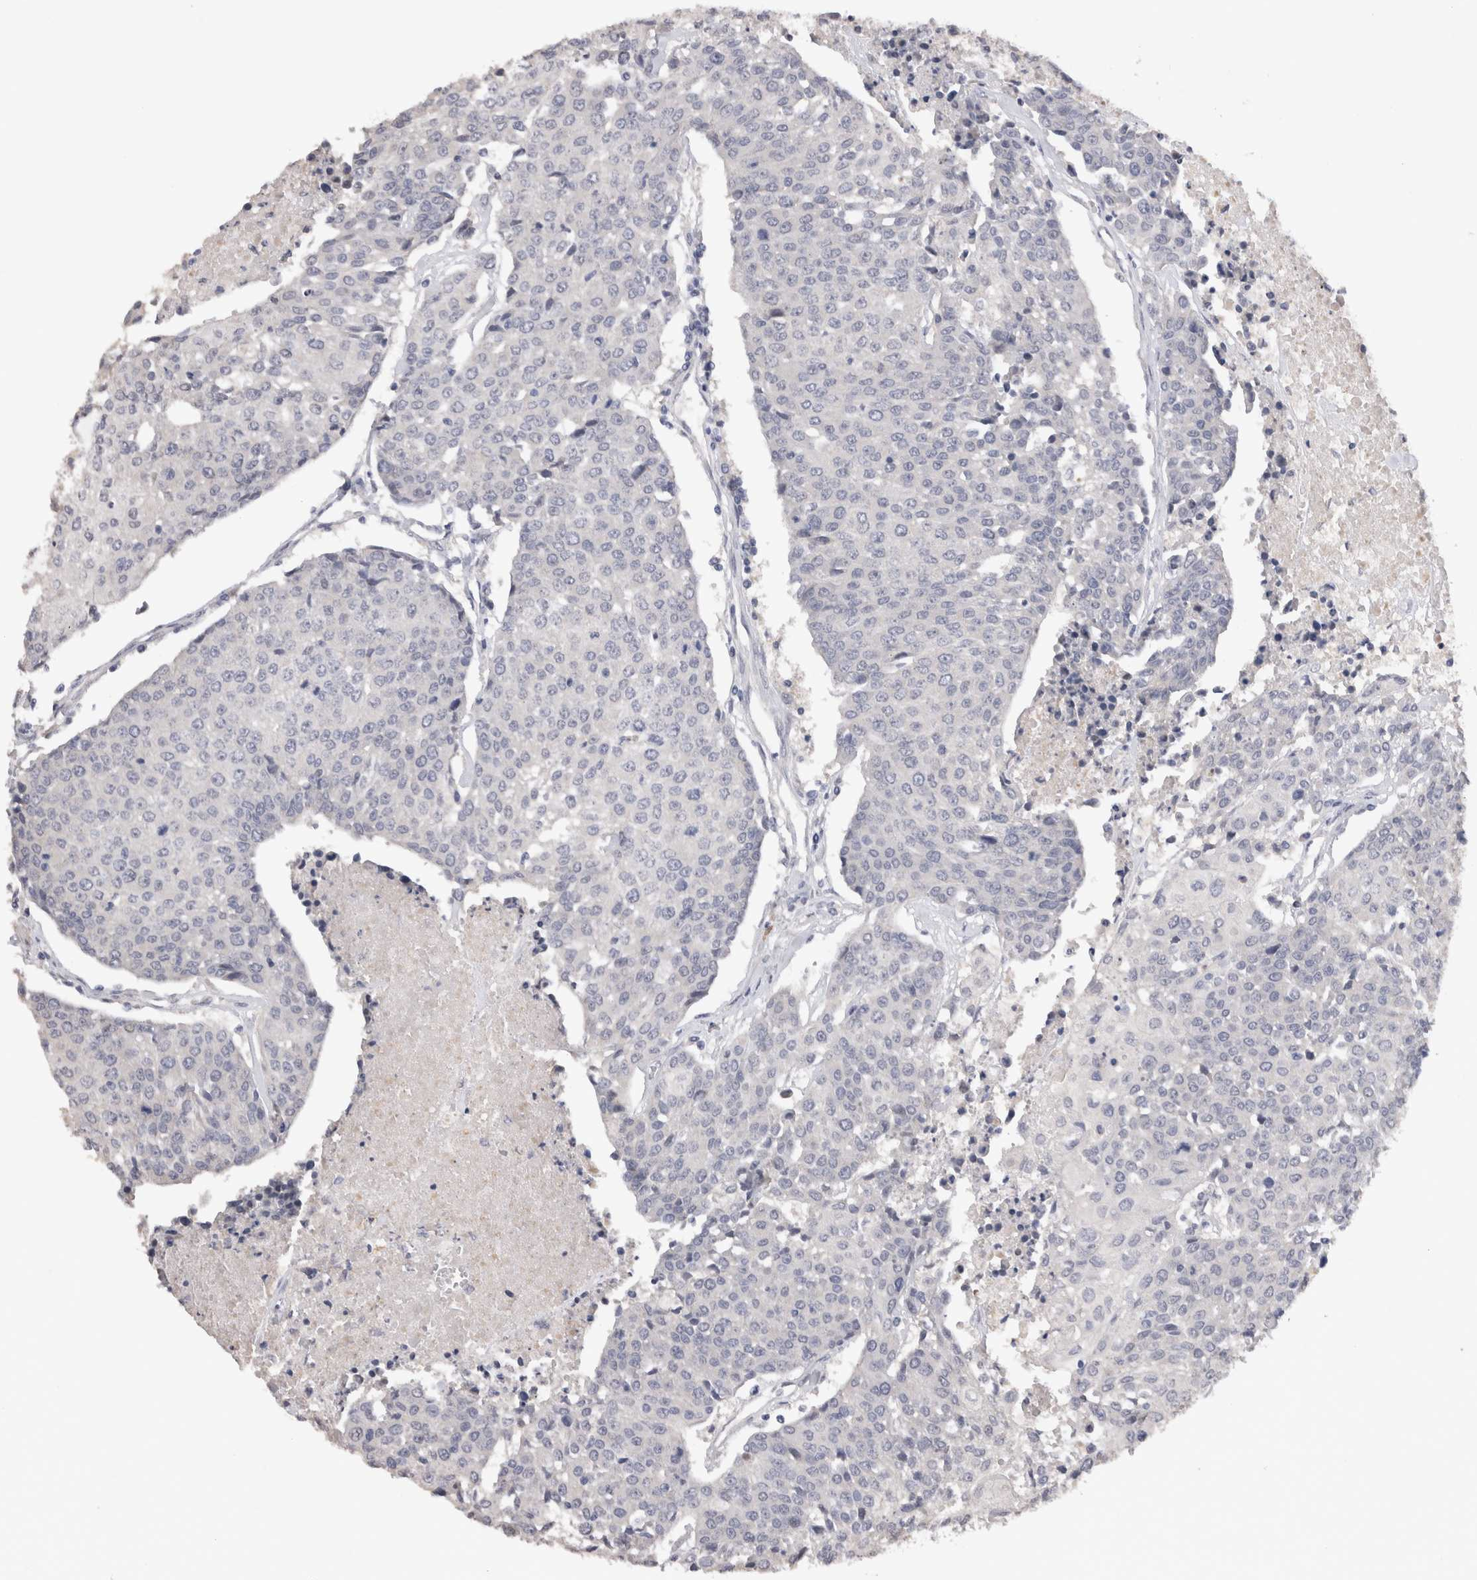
{"staining": {"intensity": "negative", "quantity": "none", "location": "none"}, "tissue": "urothelial cancer", "cell_type": "Tumor cells", "image_type": "cancer", "snomed": [{"axis": "morphology", "description": "Urothelial carcinoma, High grade"}, {"axis": "topography", "description": "Urinary bladder"}], "caption": "An image of human urothelial cancer is negative for staining in tumor cells.", "gene": "CRYBG1", "patient": {"sex": "female", "age": 85}}